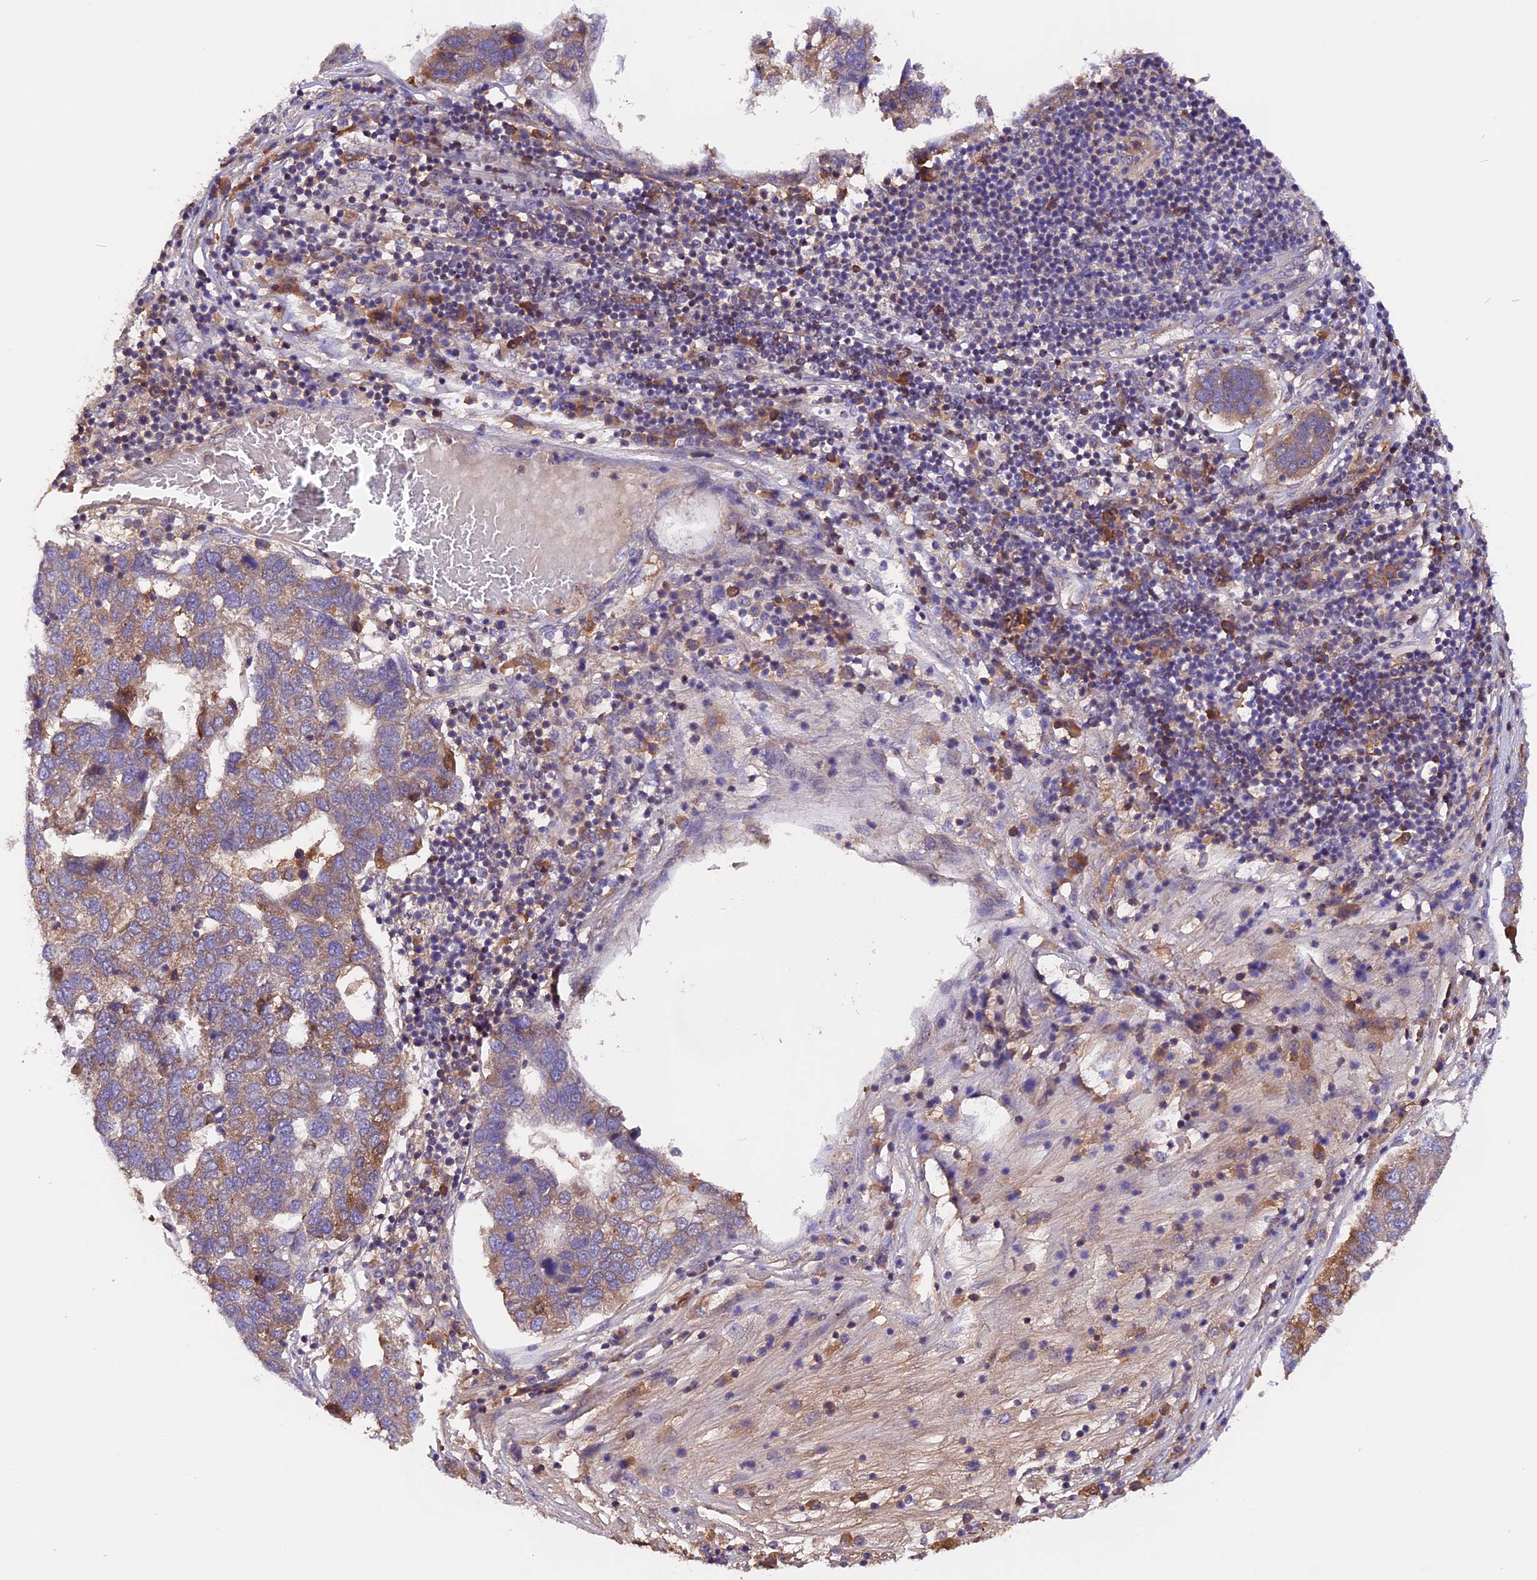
{"staining": {"intensity": "moderate", "quantity": "<25%", "location": "cytoplasmic/membranous"}, "tissue": "pancreatic cancer", "cell_type": "Tumor cells", "image_type": "cancer", "snomed": [{"axis": "morphology", "description": "Adenocarcinoma, NOS"}, {"axis": "topography", "description": "Pancreas"}], "caption": "Moderate cytoplasmic/membranous positivity for a protein is seen in about <25% of tumor cells of pancreatic adenocarcinoma using immunohistochemistry (IHC).", "gene": "MARK4", "patient": {"sex": "female", "age": 61}}